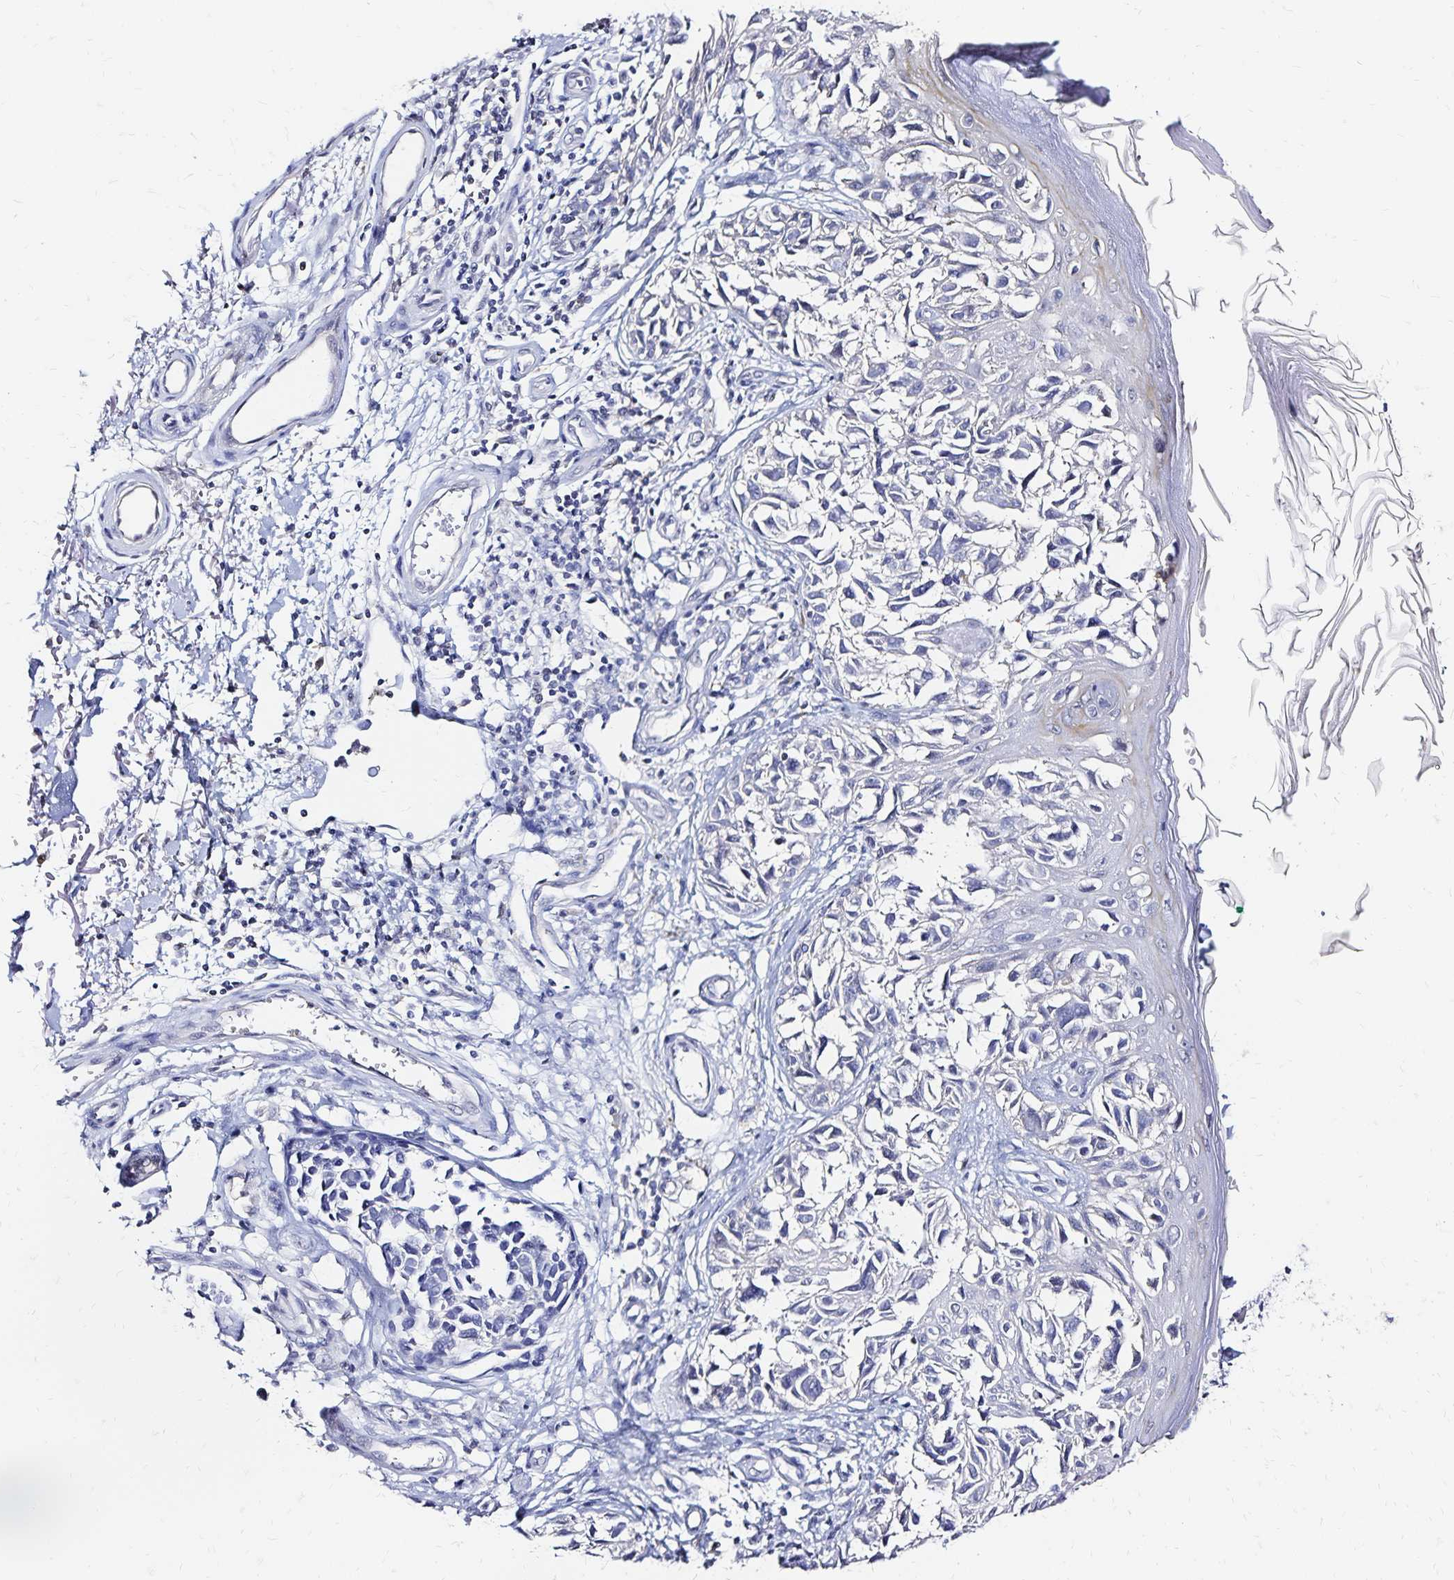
{"staining": {"intensity": "negative", "quantity": "none", "location": "none"}, "tissue": "melanoma", "cell_type": "Tumor cells", "image_type": "cancer", "snomed": [{"axis": "morphology", "description": "Malignant melanoma, NOS"}, {"axis": "topography", "description": "Skin"}], "caption": "High power microscopy photomicrograph of an immunohistochemistry (IHC) histopathology image of malignant melanoma, revealing no significant positivity in tumor cells.", "gene": "SLC5A1", "patient": {"sex": "male", "age": 73}}